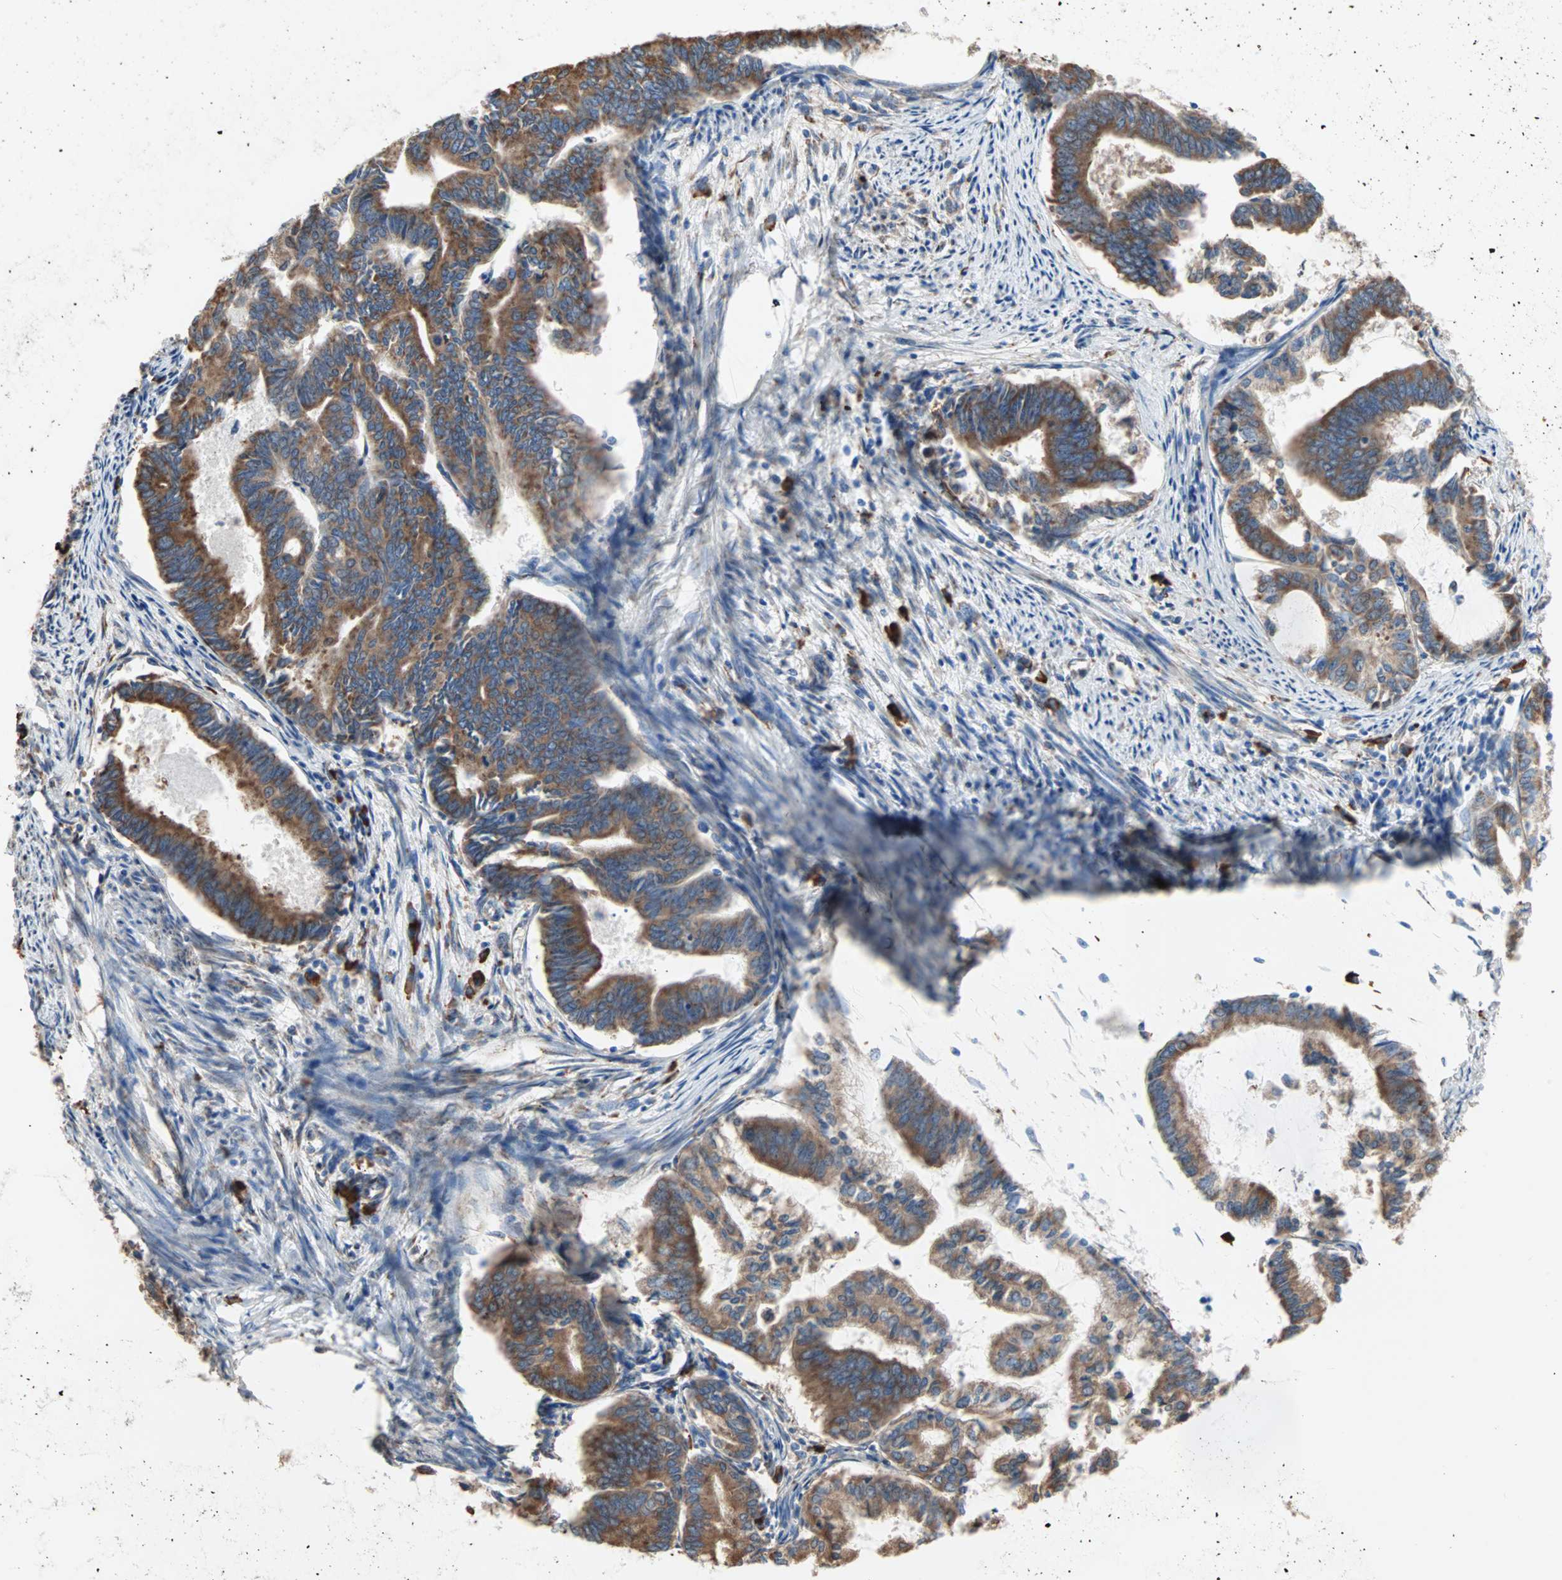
{"staining": {"intensity": "moderate", "quantity": ">75%", "location": "cytoplasmic/membranous"}, "tissue": "endometrial cancer", "cell_type": "Tumor cells", "image_type": "cancer", "snomed": [{"axis": "morphology", "description": "Adenocarcinoma, NOS"}, {"axis": "topography", "description": "Endometrium"}], "caption": "A histopathology image showing moderate cytoplasmic/membranous staining in about >75% of tumor cells in endometrial cancer, as visualized by brown immunohistochemical staining.", "gene": "PLCXD1", "patient": {"sex": "female", "age": 86}}